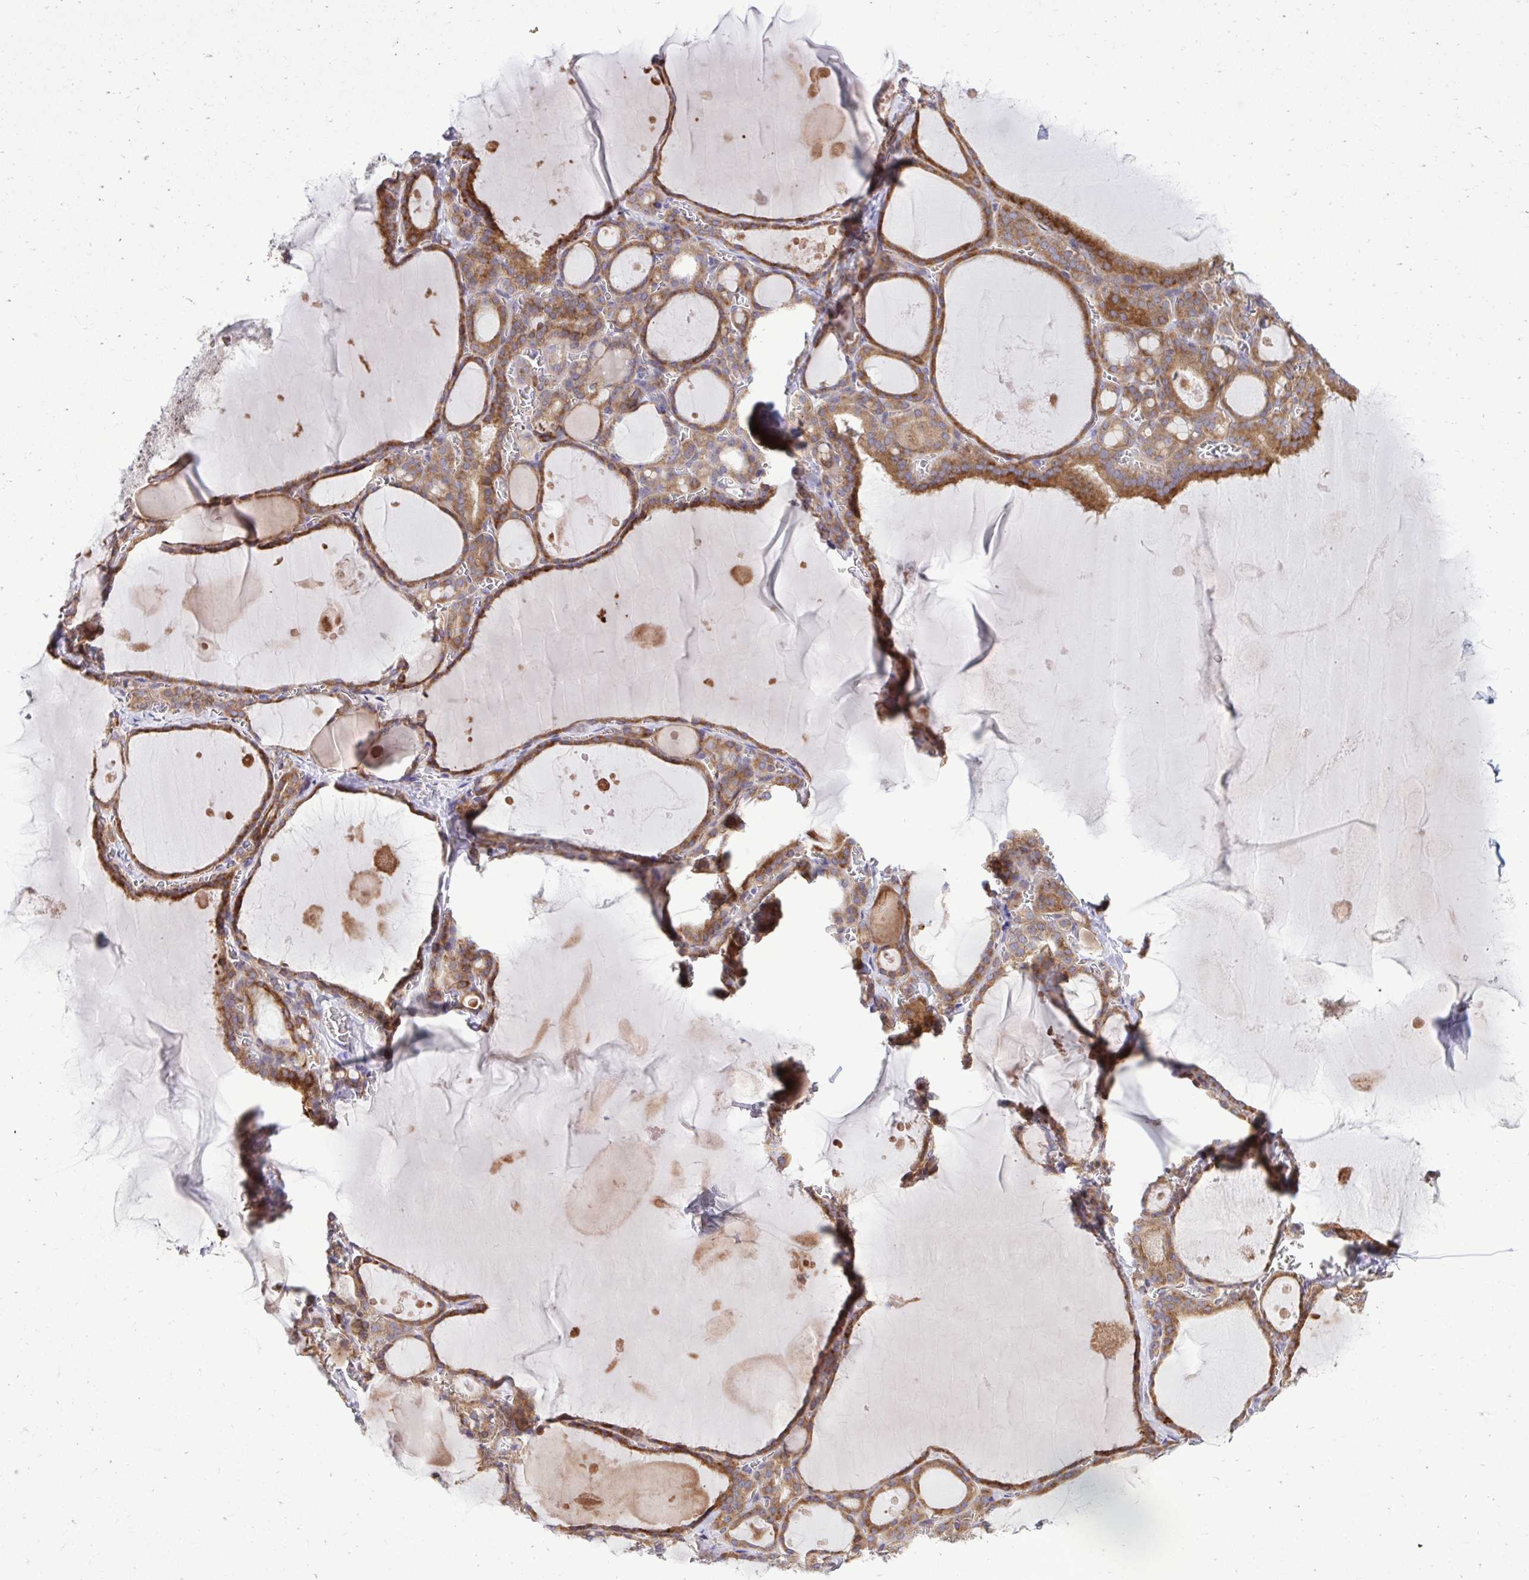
{"staining": {"intensity": "moderate", "quantity": ">75%", "location": "cytoplasmic/membranous"}, "tissue": "thyroid gland", "cell_type": "Glandular cells", "image_type": "normal", "snomed": [{"axis": "morphology", "description": "Normal tissue, NOS"}, {"axis": "topography", "description": "Thyroid gland"}], "caption": "Thyroid gland stained for a protein displays moderate cytoplasmic/membranous positivity in glandular cells. The staining is performed using DAB brown chromogen to label protein expression. The nuclei are counter-stained blue using hematoxylin.", "gene": "METTL9", "patient": {"sex": "male", "age": 56}}